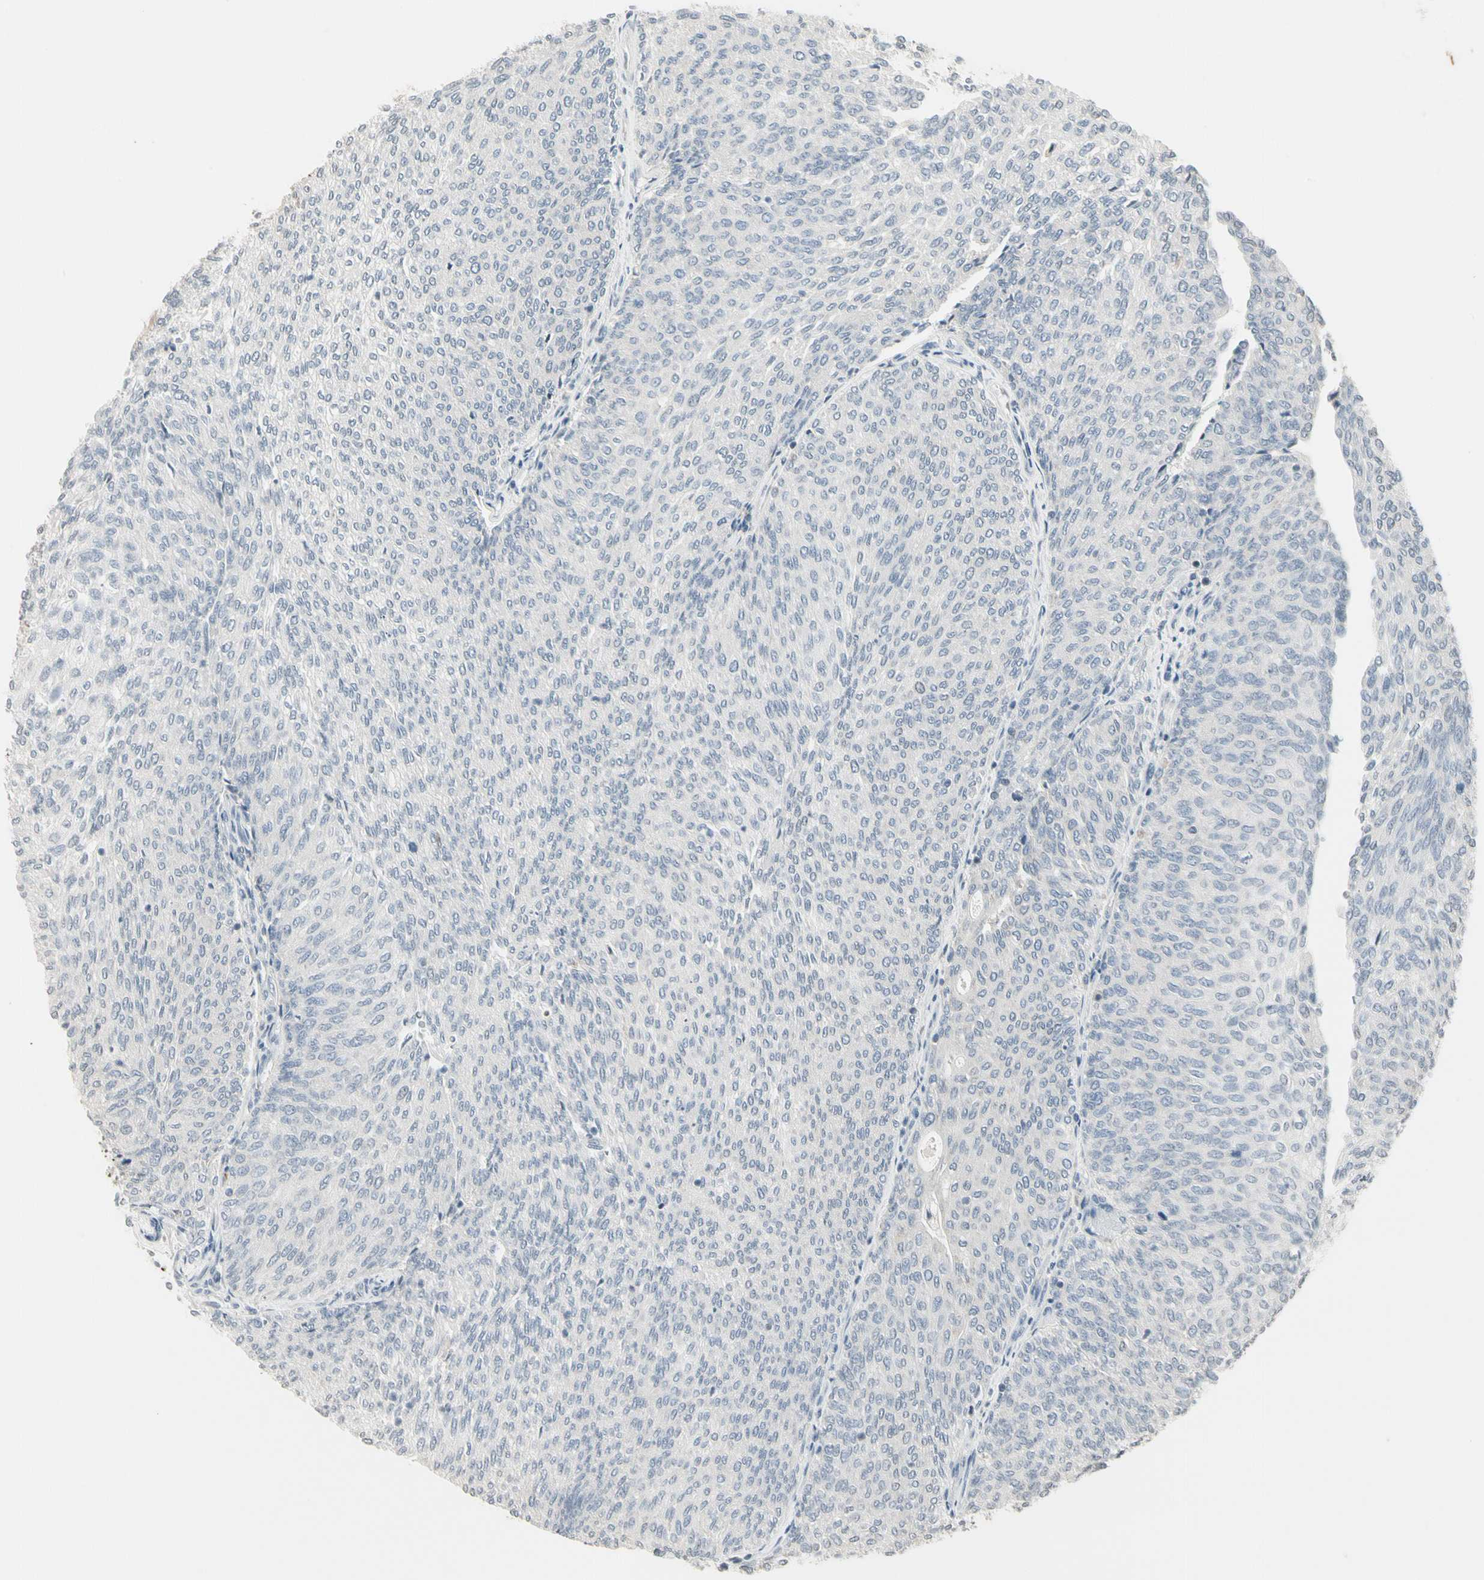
{"staining": {"intensity": "negative", "quantity": "none", "location": "none"}, "tissue": "urothelial cancer", "cell_type": "Tumor cells", "image_type": "cancer", "snomed": [{"axis": "morphology", "description": "Urothelial carcinoma, Low grade"}, {"axis": "topography", "description": "Urinary bladder"}], "caption": "Immunohistochemistry (IHC) of urothelial cancer shows no staining in tumor cells.", "gene": "TMEM176A", "patient": {"sex": "female", "age": 79}}